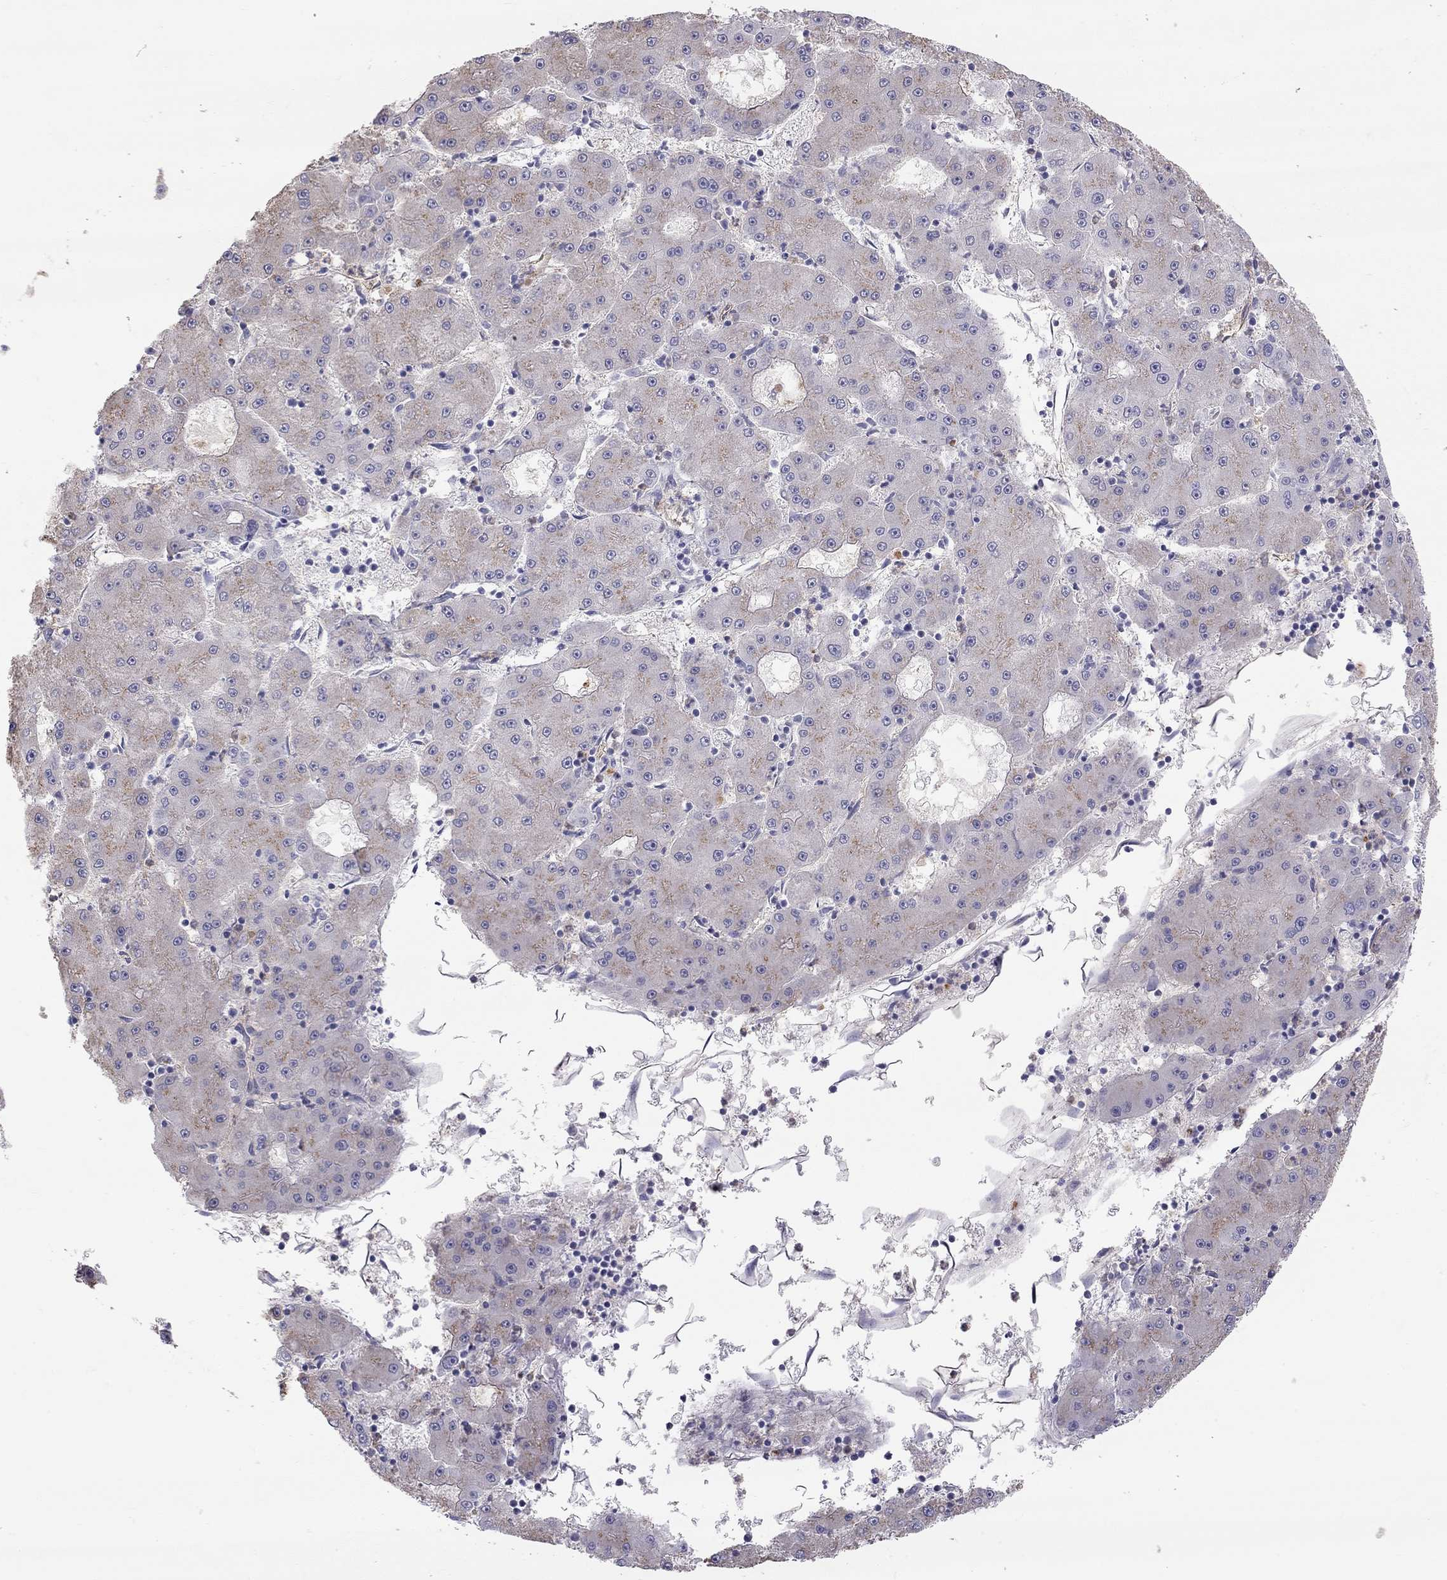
{"staining": {"intensity": "moderate", "quantity": ">75%", "location": "cytoplasmic/membranous"}, "tissue": "liver cancer", "cell_type": "Tumor cells", "image_type": "cancer", "snomed": [{"axis": "morphology", "description": "Carcinoma, Hepatocellular, NOS"}, {"axis": "topography", "description": "Liver"}], "caption": "DAB immunohistochemical staining of human liver cancer displays moderate cytoplasmic/membranous protein positivity in about >75% of tumor cells.", "gene": "TDRD6", "patient": {"sex": "male", "age": 73}}